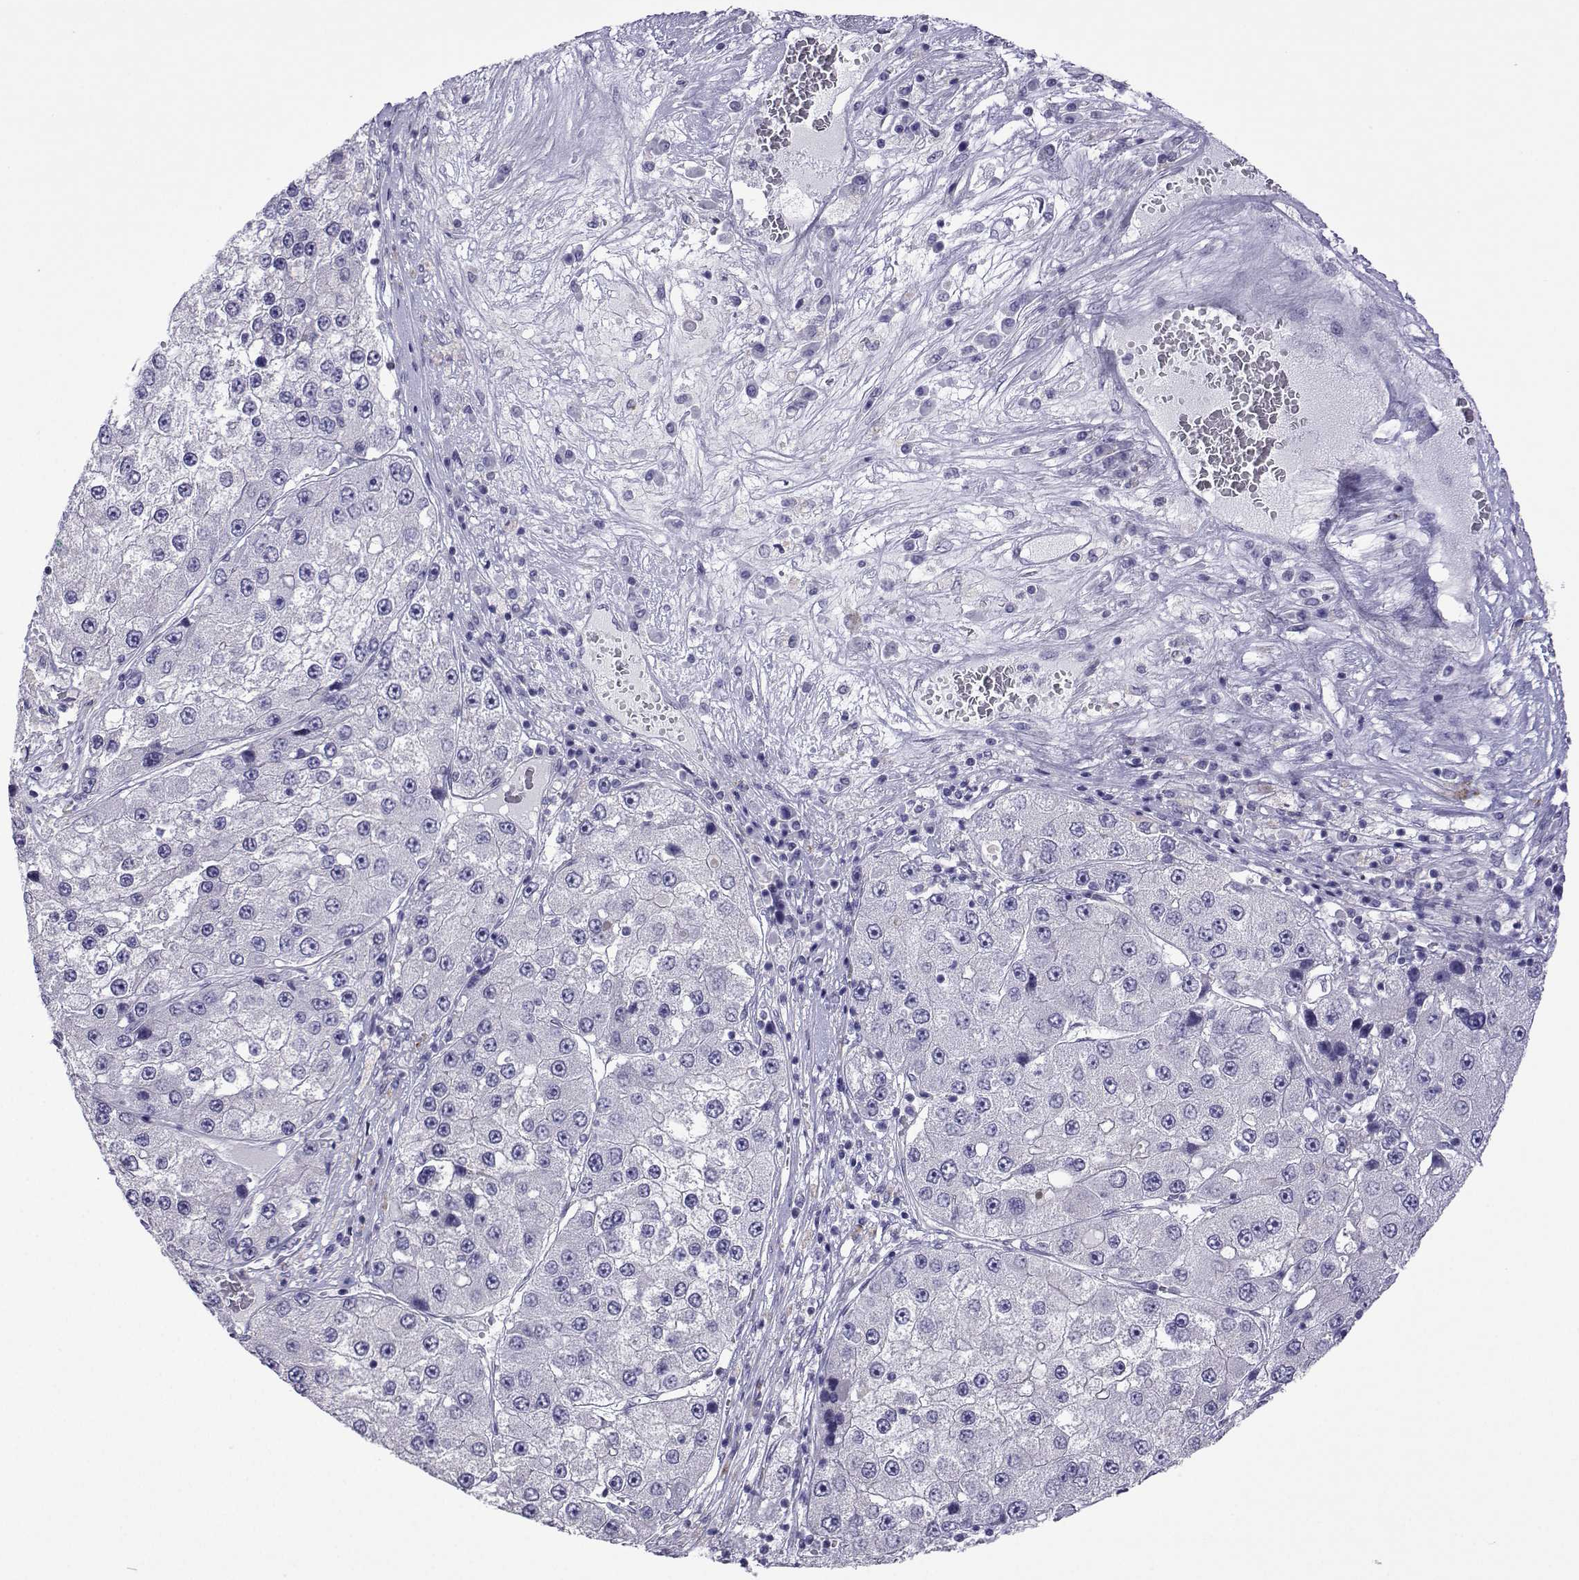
{"staining": {"intensity": "negative", "quantity": "none", "location": "none"}, "tissue": "liver cancer", "cell_type": "Tumor cells", "image_type": "cancer", "snomed": [{"axis": "morphology", "description": "Carcinoma, Hepatocellular, NOS"}, {"axis": "topography", "description": "Liver"}], "caption": "The immunohistochemistry photomicrograph has no significant positivity in tumor cells of liver cancer (hepatocellular carcinoma) tissue. (IHC, brightfield microscopy, high magnification).", "gene": "CFAP70", "patient": {"sex": "female", "age": 73}}